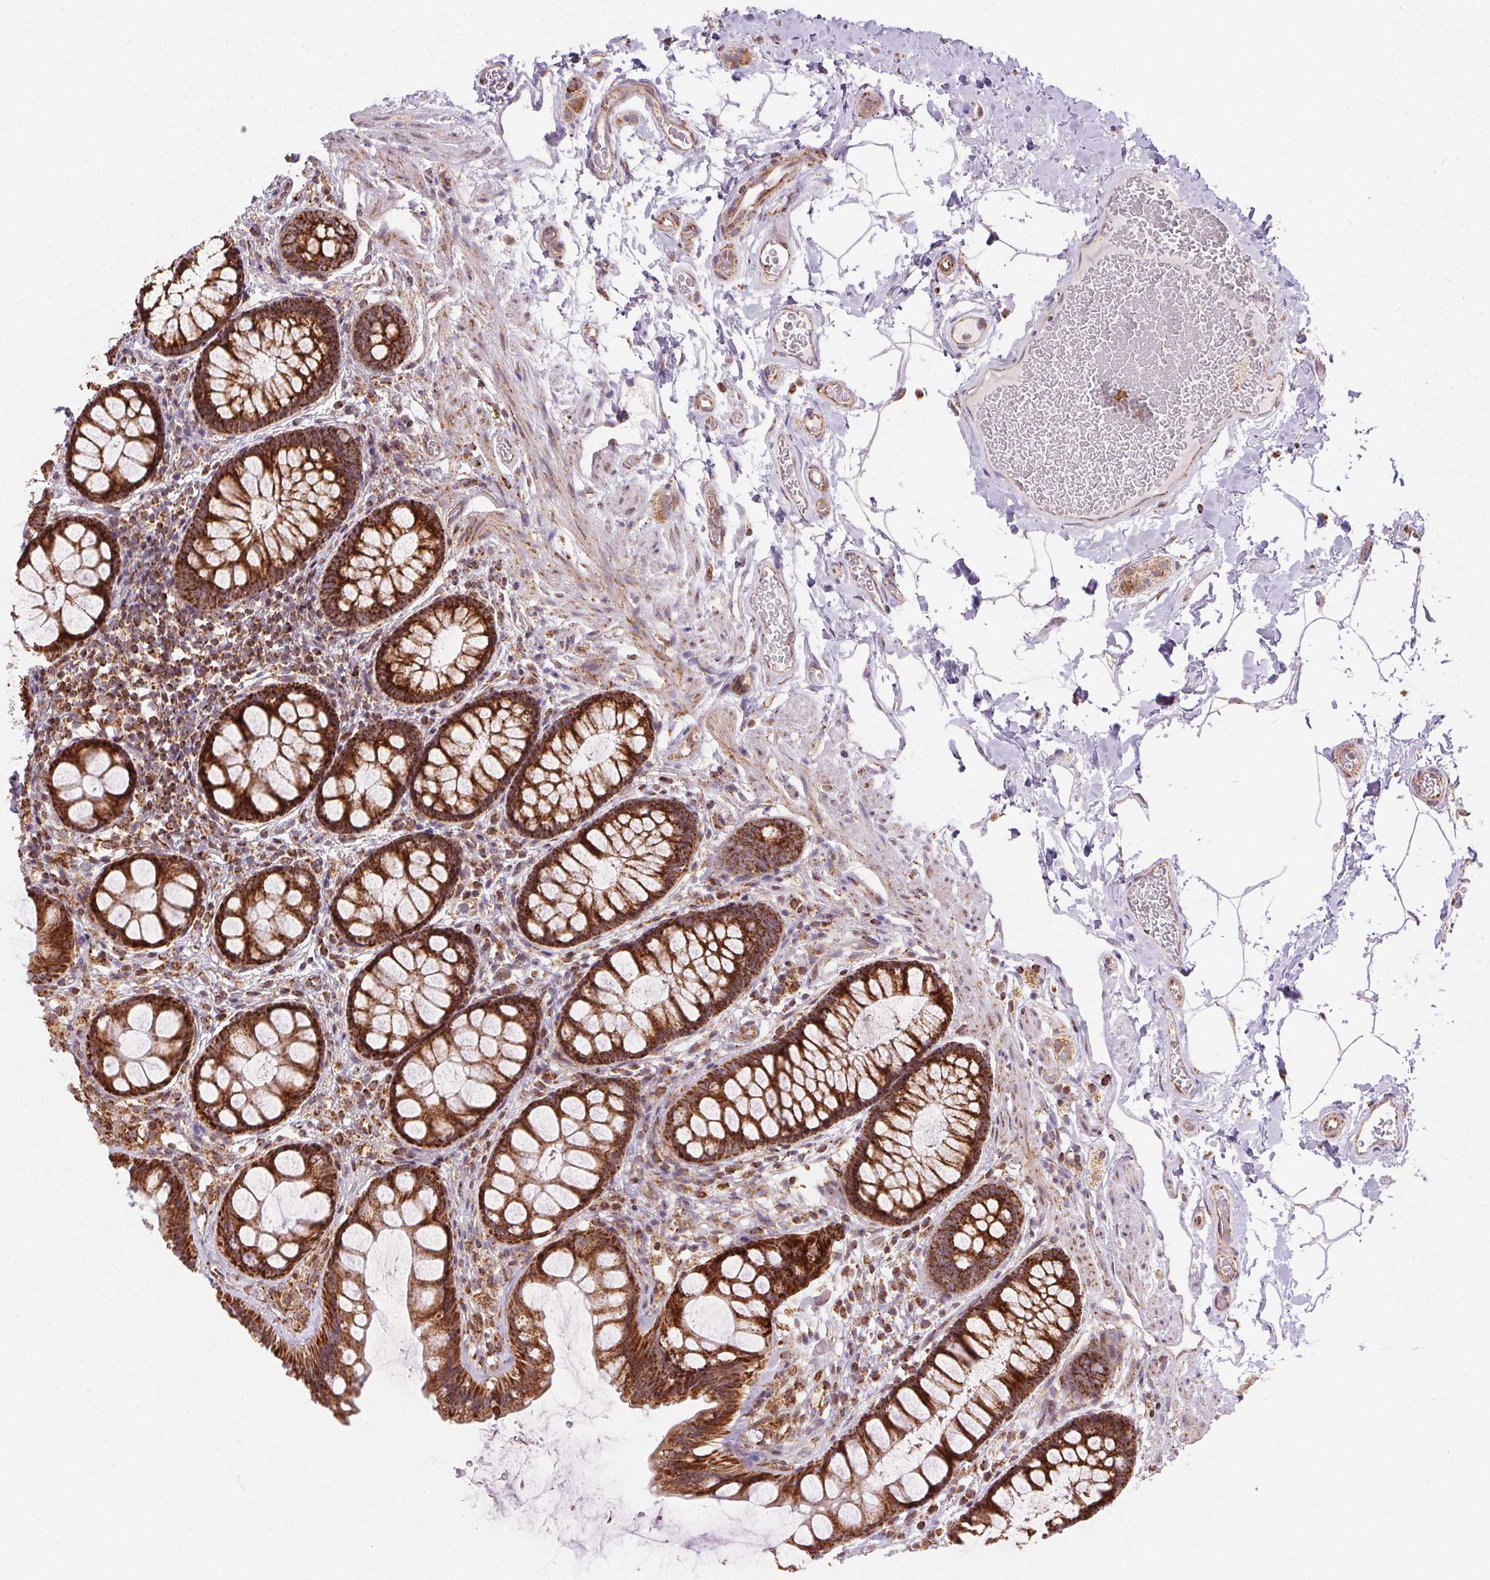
{"staining": {"intensity": "strong", "quantity": ">75%", "location": "cytoplasmic/membranous"}, "tissue": "rectum", "cell_type": "Glandular cells", "image_type": "normal", "snomed": [{"axis": "morphology", "description": "Normal tissue, NOS"}, {"axis": "topography", "description": "Rectum"}], "caption": "Protein staining exhibits strong cytoplasmic/membranous positivity in approximately >75% of glandular cells in normal rectum.", "gene": "CLPB", "patient": {"sex": "female", "age": 62}}